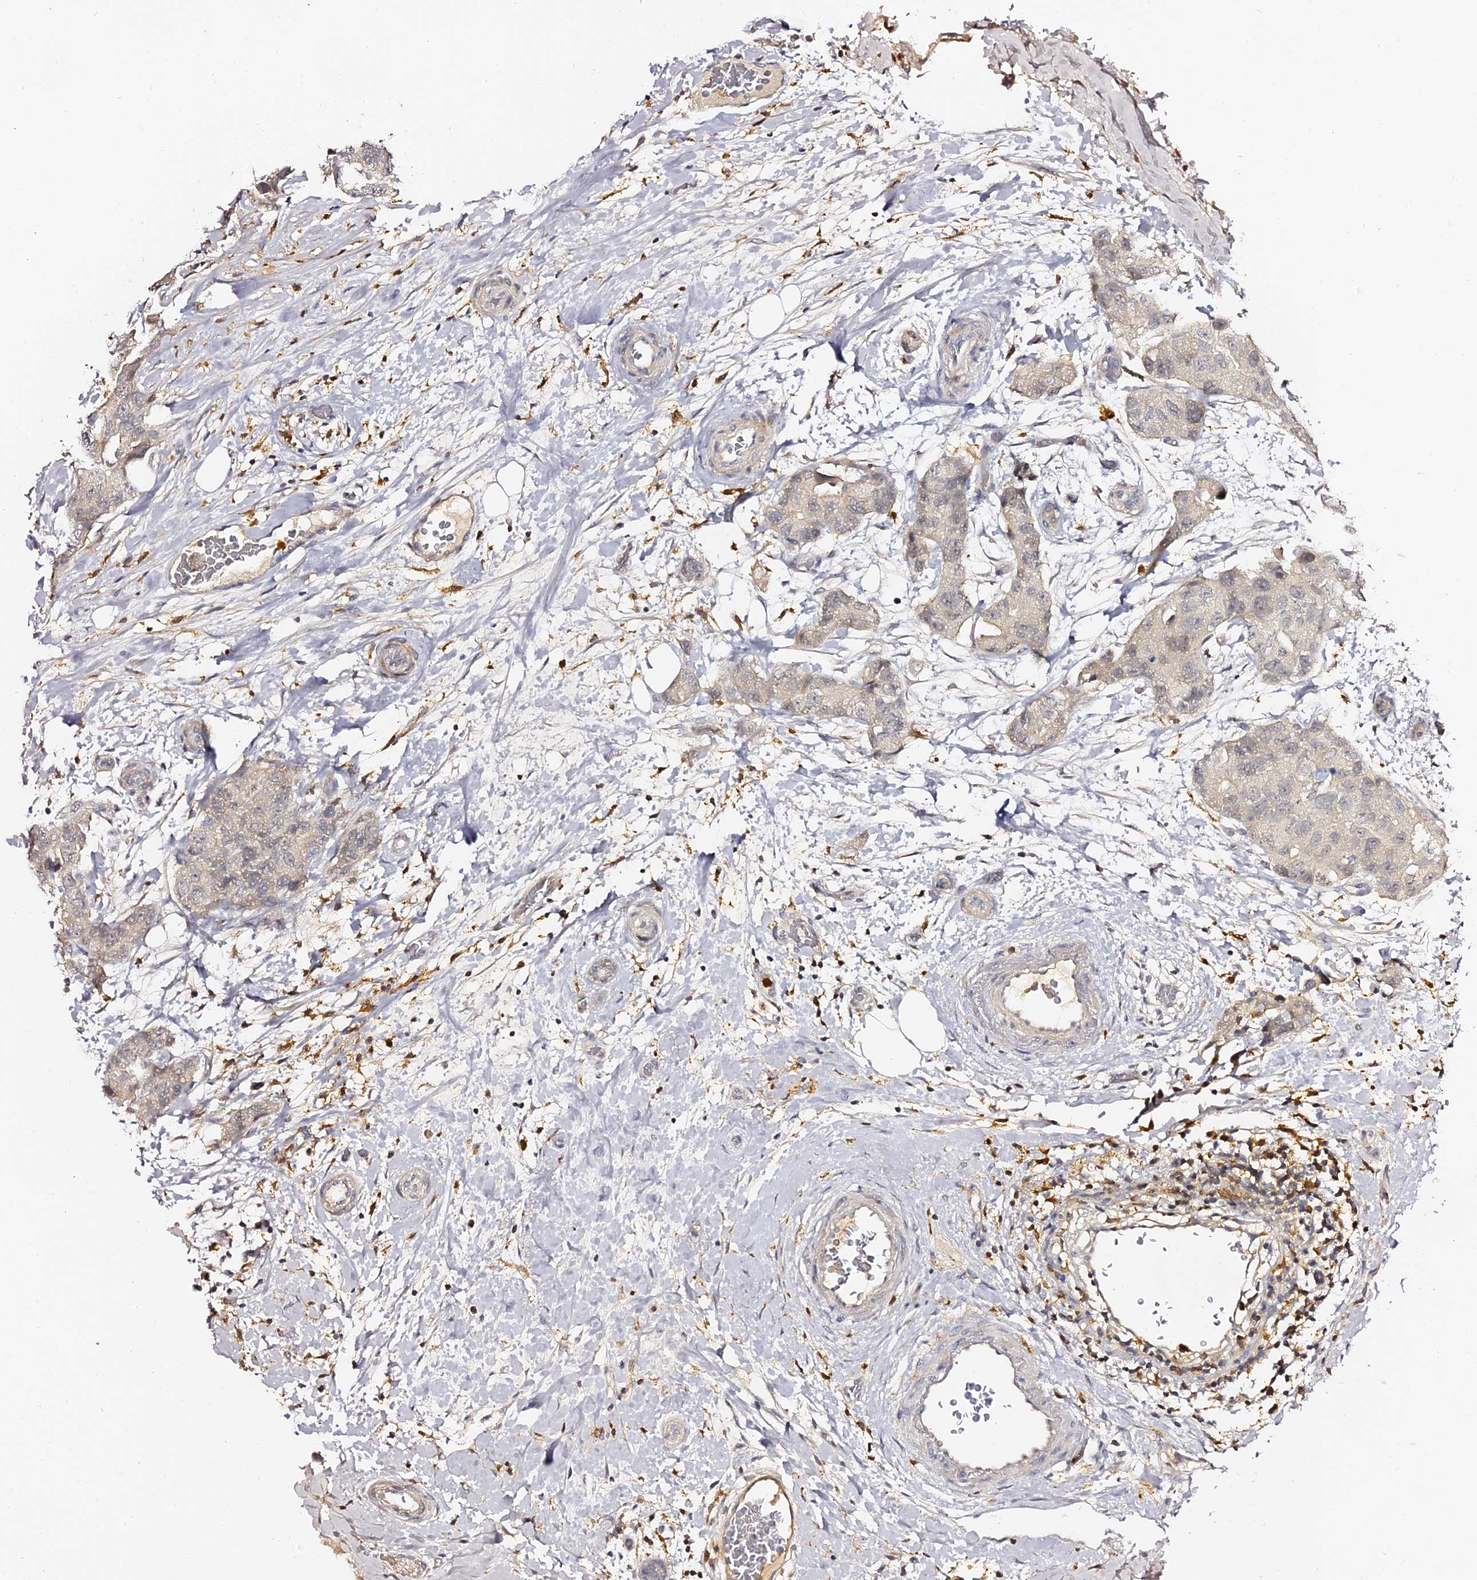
{"staining": {"intensity": "weak", "quantity": "<25%", "location": "nuclear"}, "tissue": "breast cancer", "cell_type": "Tumor cells", "image_type": "cancer", "snomed": [{"axis": "morphology", "description": "Duct carcinoma"}, {"axis": "topography", "description": "Breast"}], "caption": "There is no significant staining in tumor cells of breast cancer (intraductal carcinoma).", "gene": "IL4I1", "patient": {"sex": "female", "age": 62}}